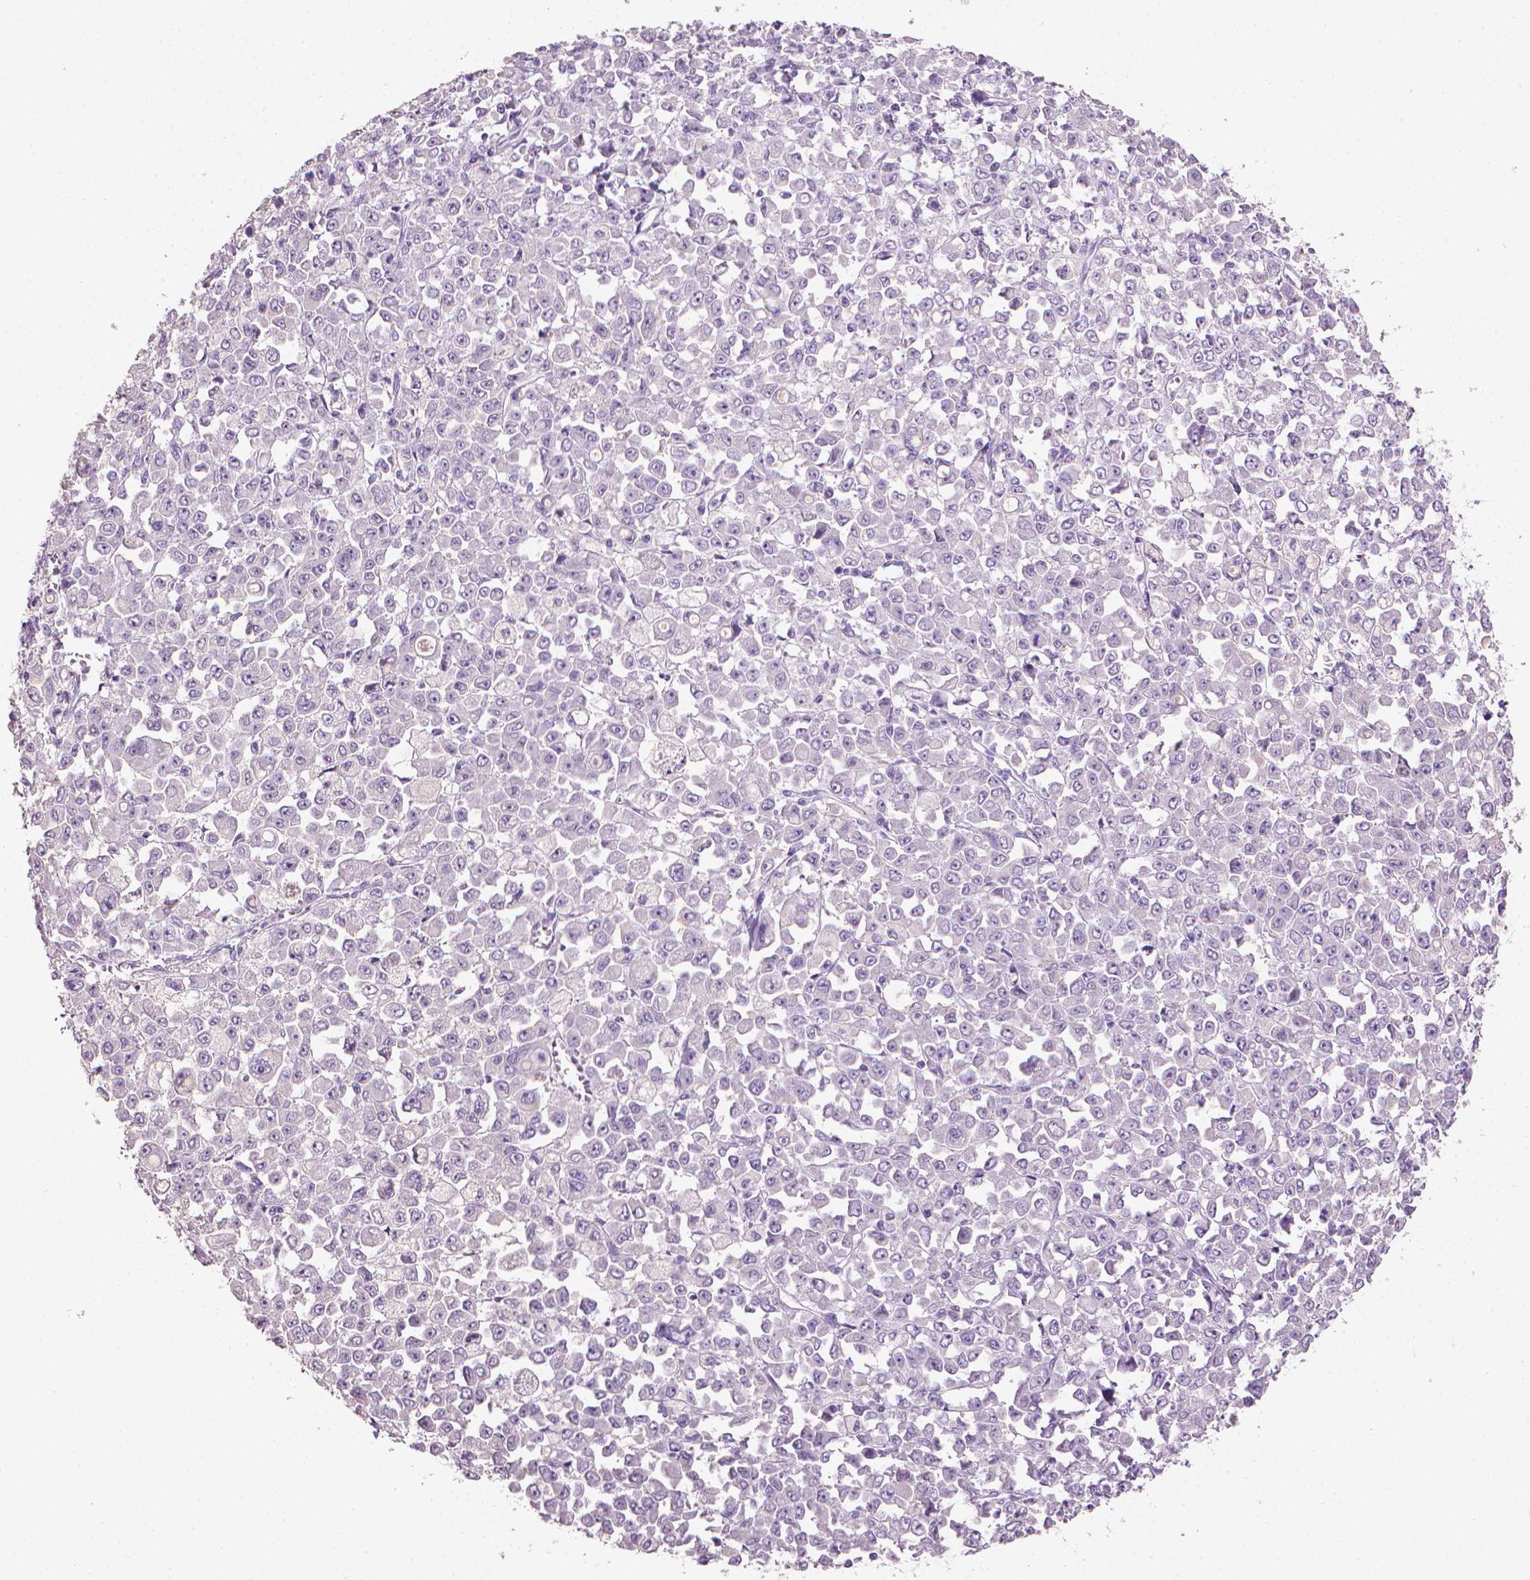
{"staining": {"intensity": "negative", "quantity": "none", "location": "none"}, "tissue": "stomach cancer", "cell_type": "Tumor cells", "image_type": "cancer", "snomed": [{"axis": "morphology", "description": "Adenocarcinoma, NOS"}, {"axis": "topography", "description": "Stomach, upper"}], "caption": "Stomach cancer stained for a protein using immunohistochemistry exhibits no expression tumor cells.", "gene": "MLANA", "patient": {"sex": "male", "age": 70}}